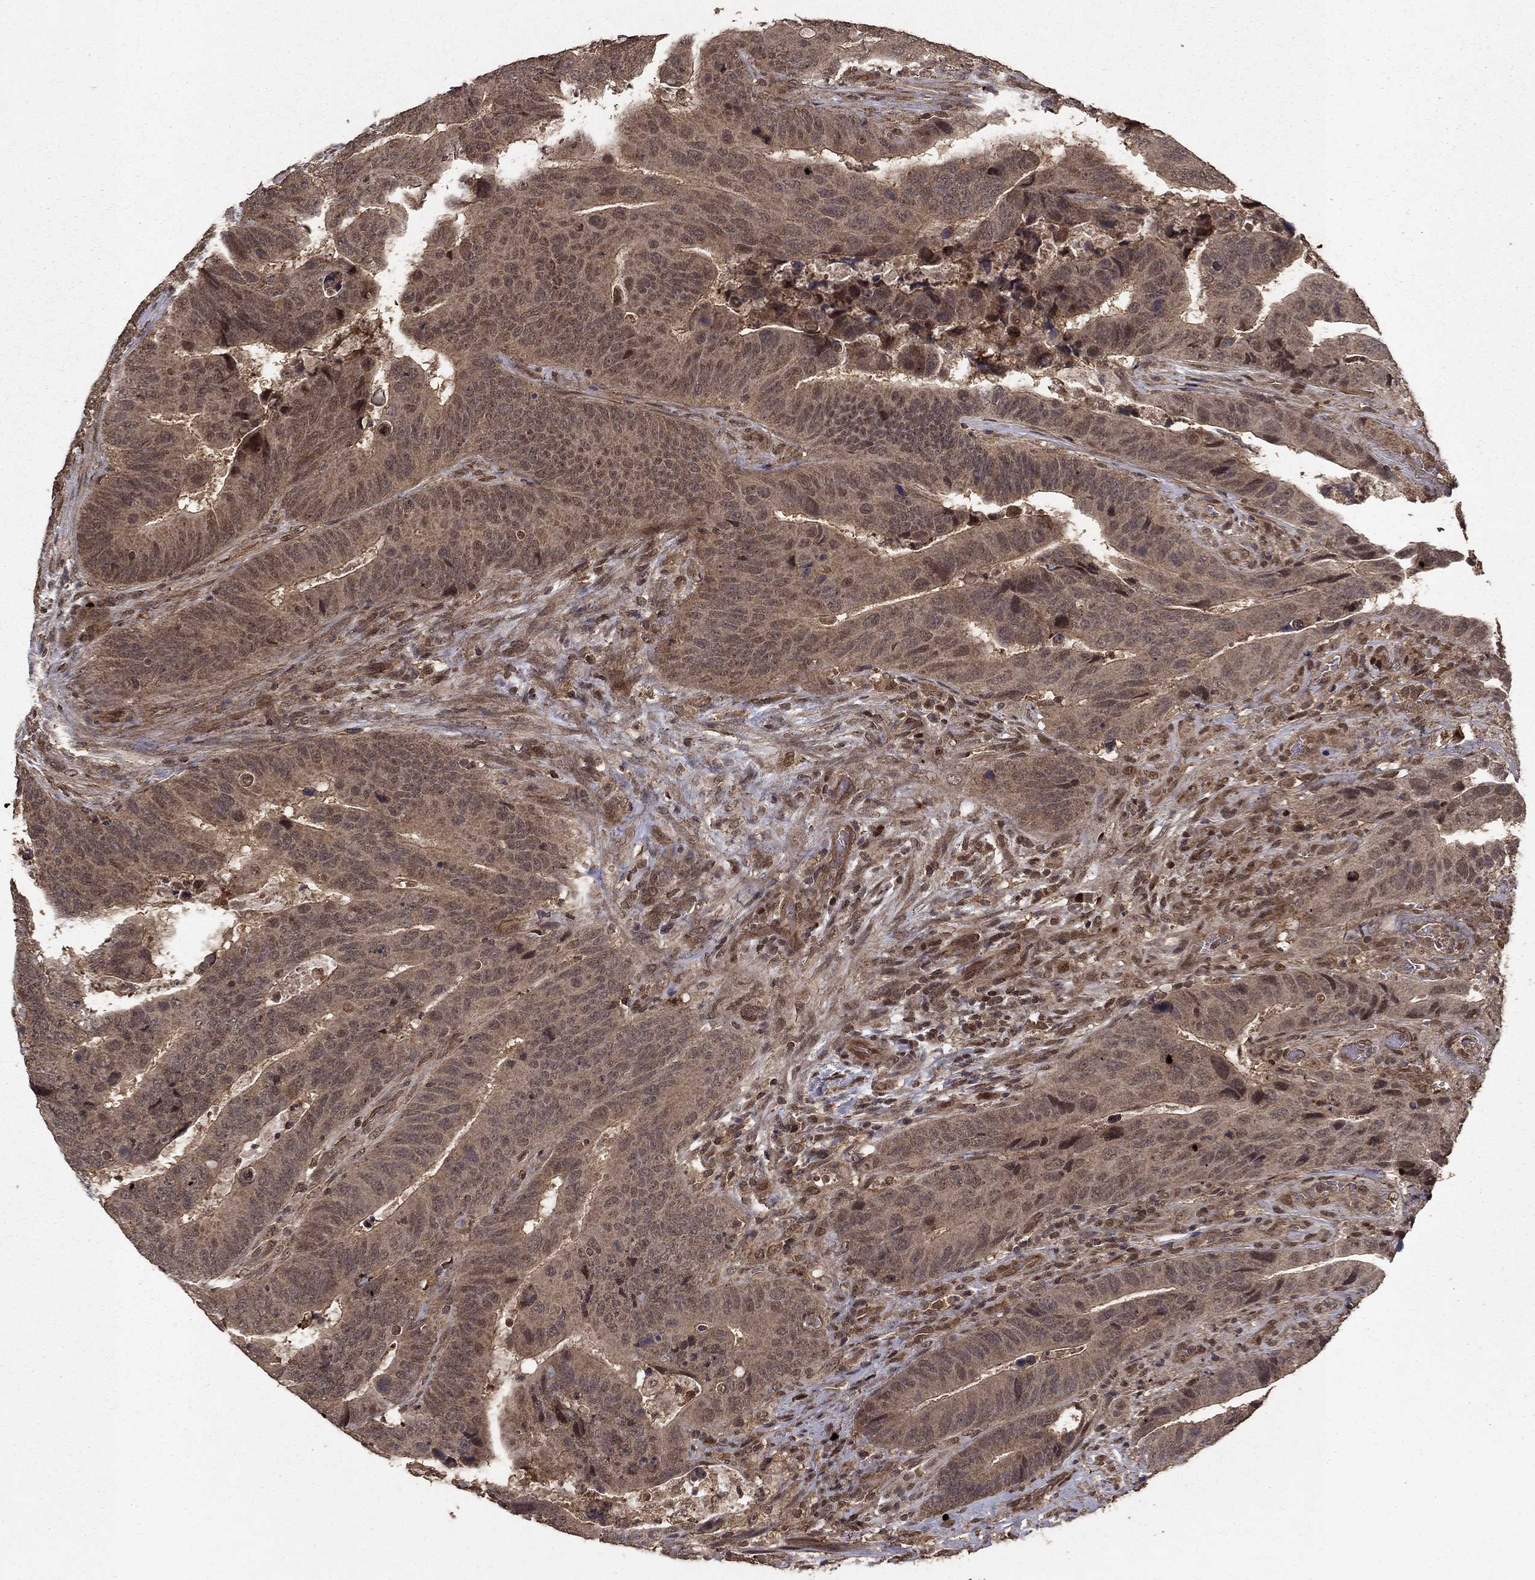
{"staining": {"intensity": "weak", "quantity": ">75%", "location": "cytoplasmic/membranous"}, "tissue": "colorectal cancer", "cell_type": "Tumor cells", "image_type": "cancer", "snomed": [{"axis": "morphology", "description": "Adenocarcinoma, NOS"}, {"axis": "topography", "description": "Colon"}], "caption": "Weak cytoplasmic/membranous staining is present in approximately >75% of tumor cells in colorectal cancer.", "gene": "PRDM1", "patient": {"sex": "female", "age": 56}}